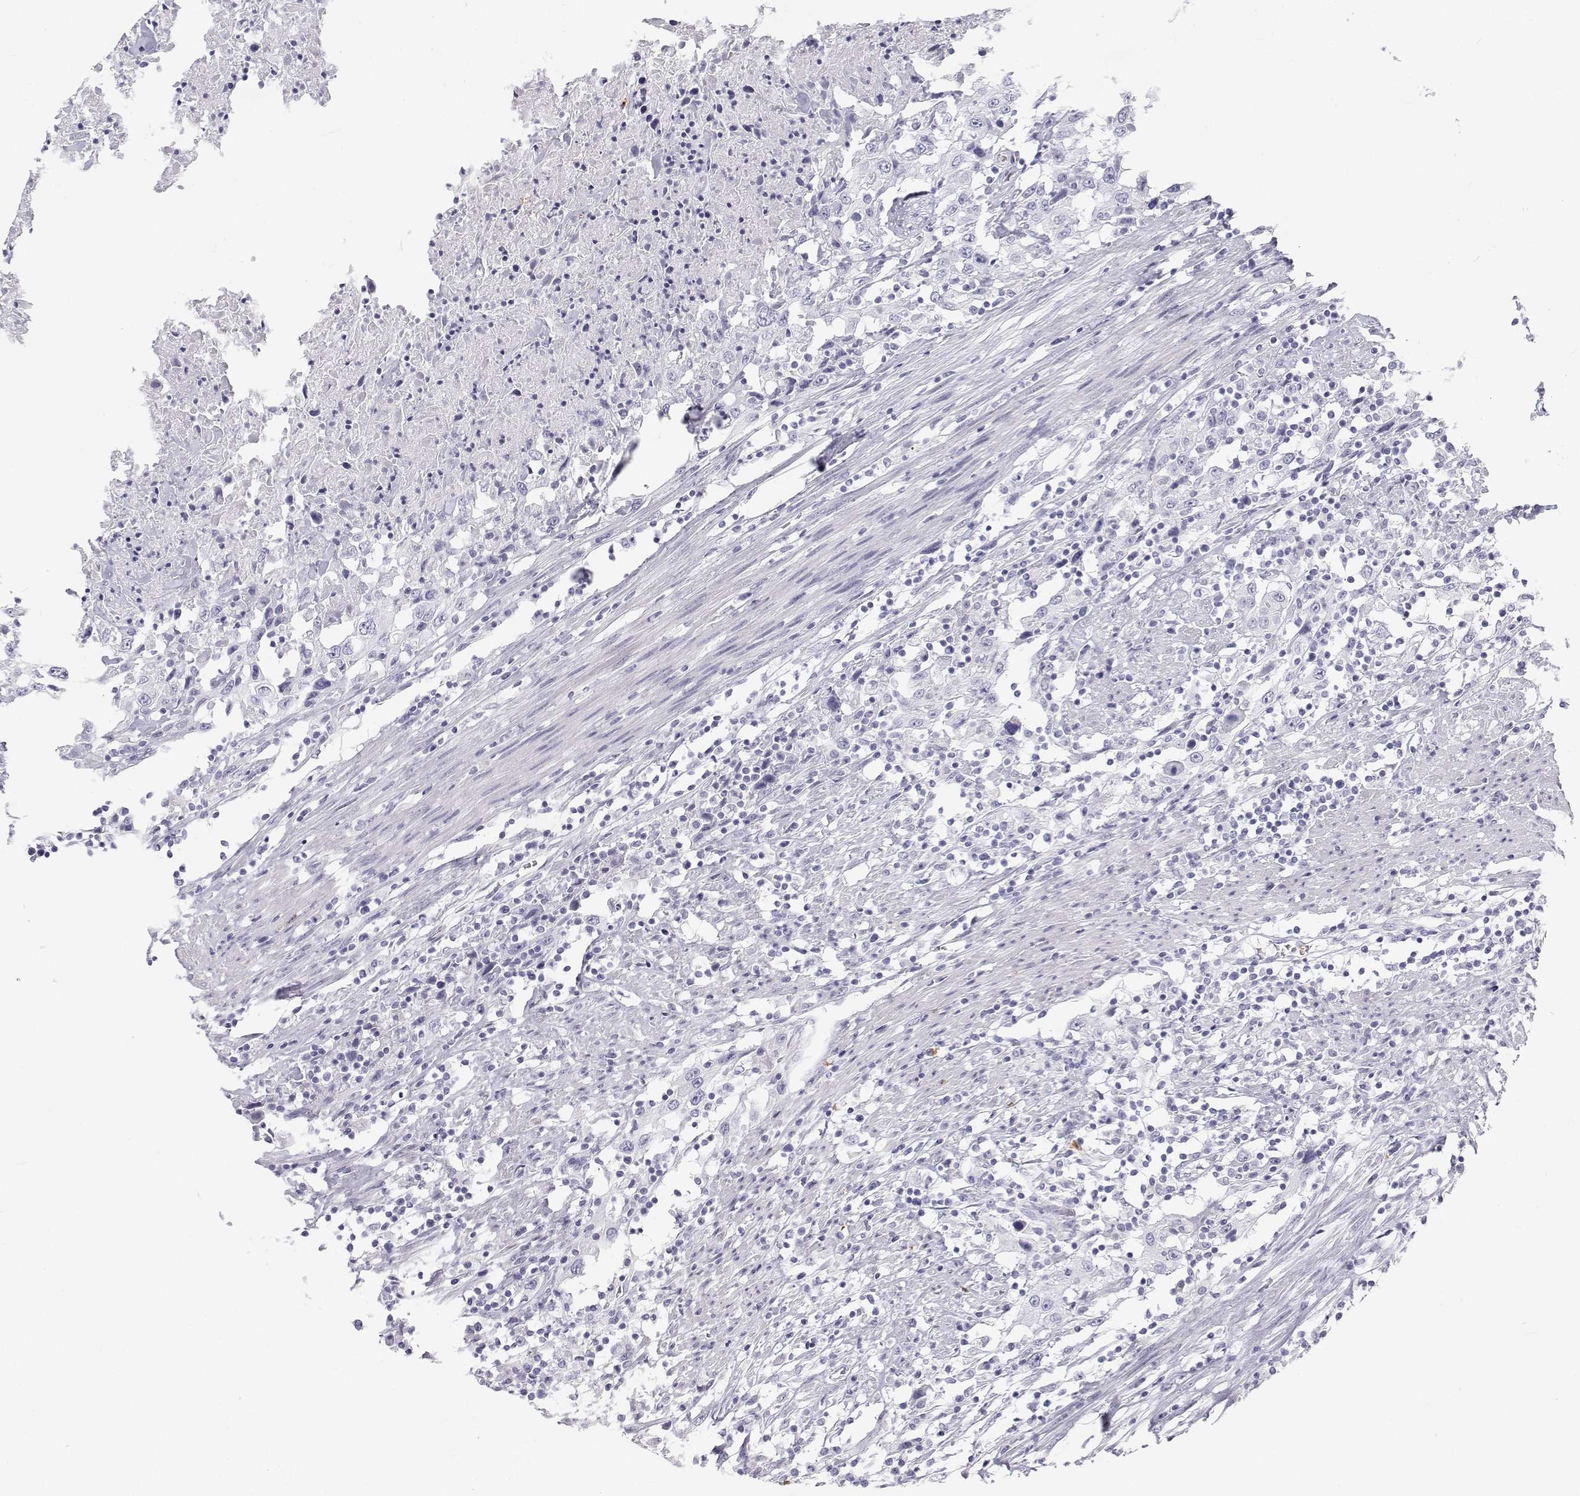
{"staining": {"intensity": "negative", "quantity": "none", "location": "none"}, "tissue": "urothelial cancer", "cell_type": "Tumor cells", "image_type": "cancer", "snomed": [{"axis": "morphology", "description": "Urothelial carcinoma, High grade"}, {"axis": "topography", "description": "Urinary bladder"}], "caption": "A histopathology image of human urothelial cancer is negative for staining in tumor cells.", "gene": "SFTPB", "patient": {"sex": "male", "age": 61}}